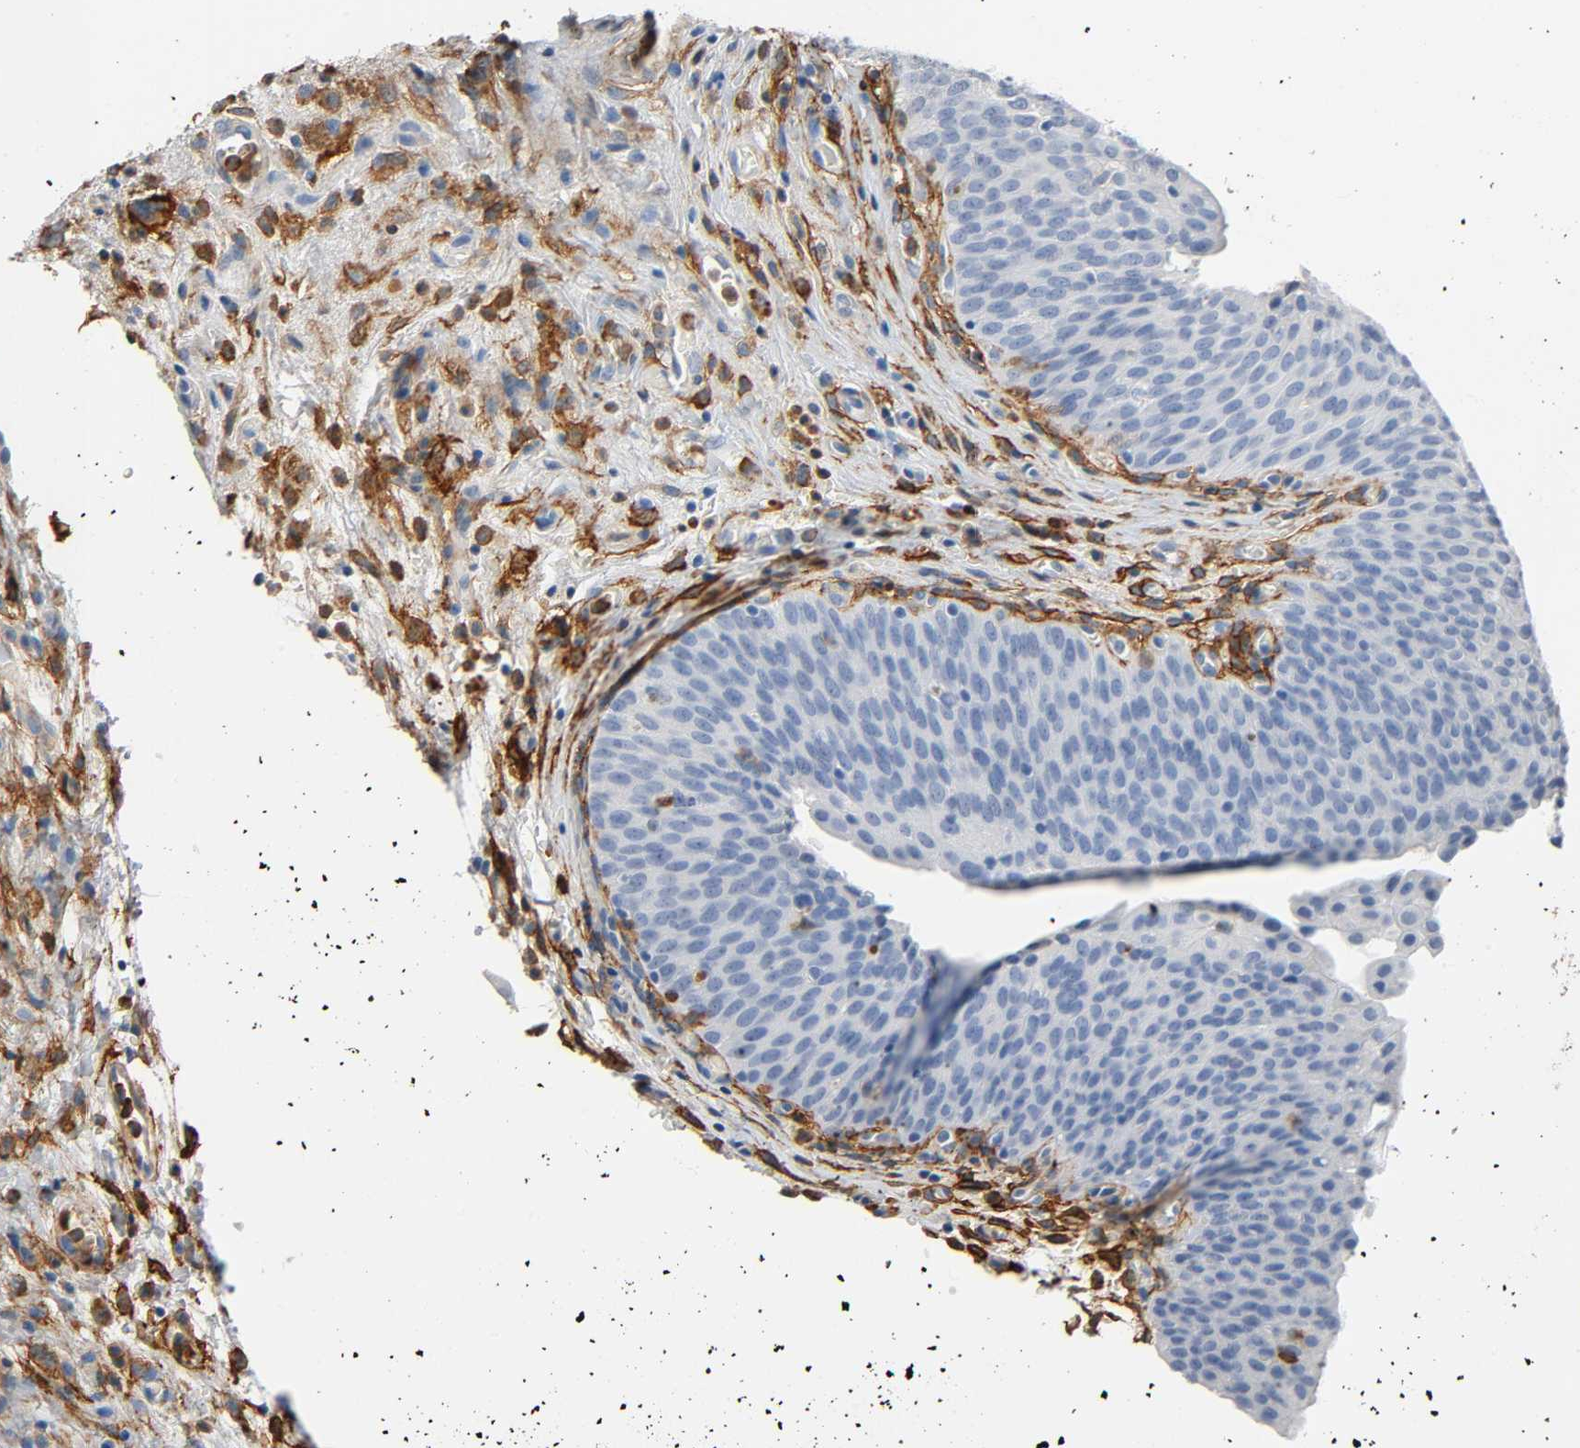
{"staining": {"intensity": "negative", "quantity": "none", "location": "none"}, "tissue": "urinary bladder", "cell_type": "Urothelial cells", "image_type": "normal", "snomed": [{"axis": "morphology", "description": "Normal tissue, NOS"}, {"axis": "morphology", "description": "Dysplasia, NOS"}, {"axis": "topography", "description": "Urinary bladder"}], "caption": "Immunohistochemical staining of normal urinary bladder displays no significant staining in urothelial cells. The staining is performed using DAB (3,3'-diaminobenzidine) brown chromogen with nuclei counter-stained in using hematoxylin.", "gene": "ANPEP", "patient": {"sex": "male", "age": 35}}